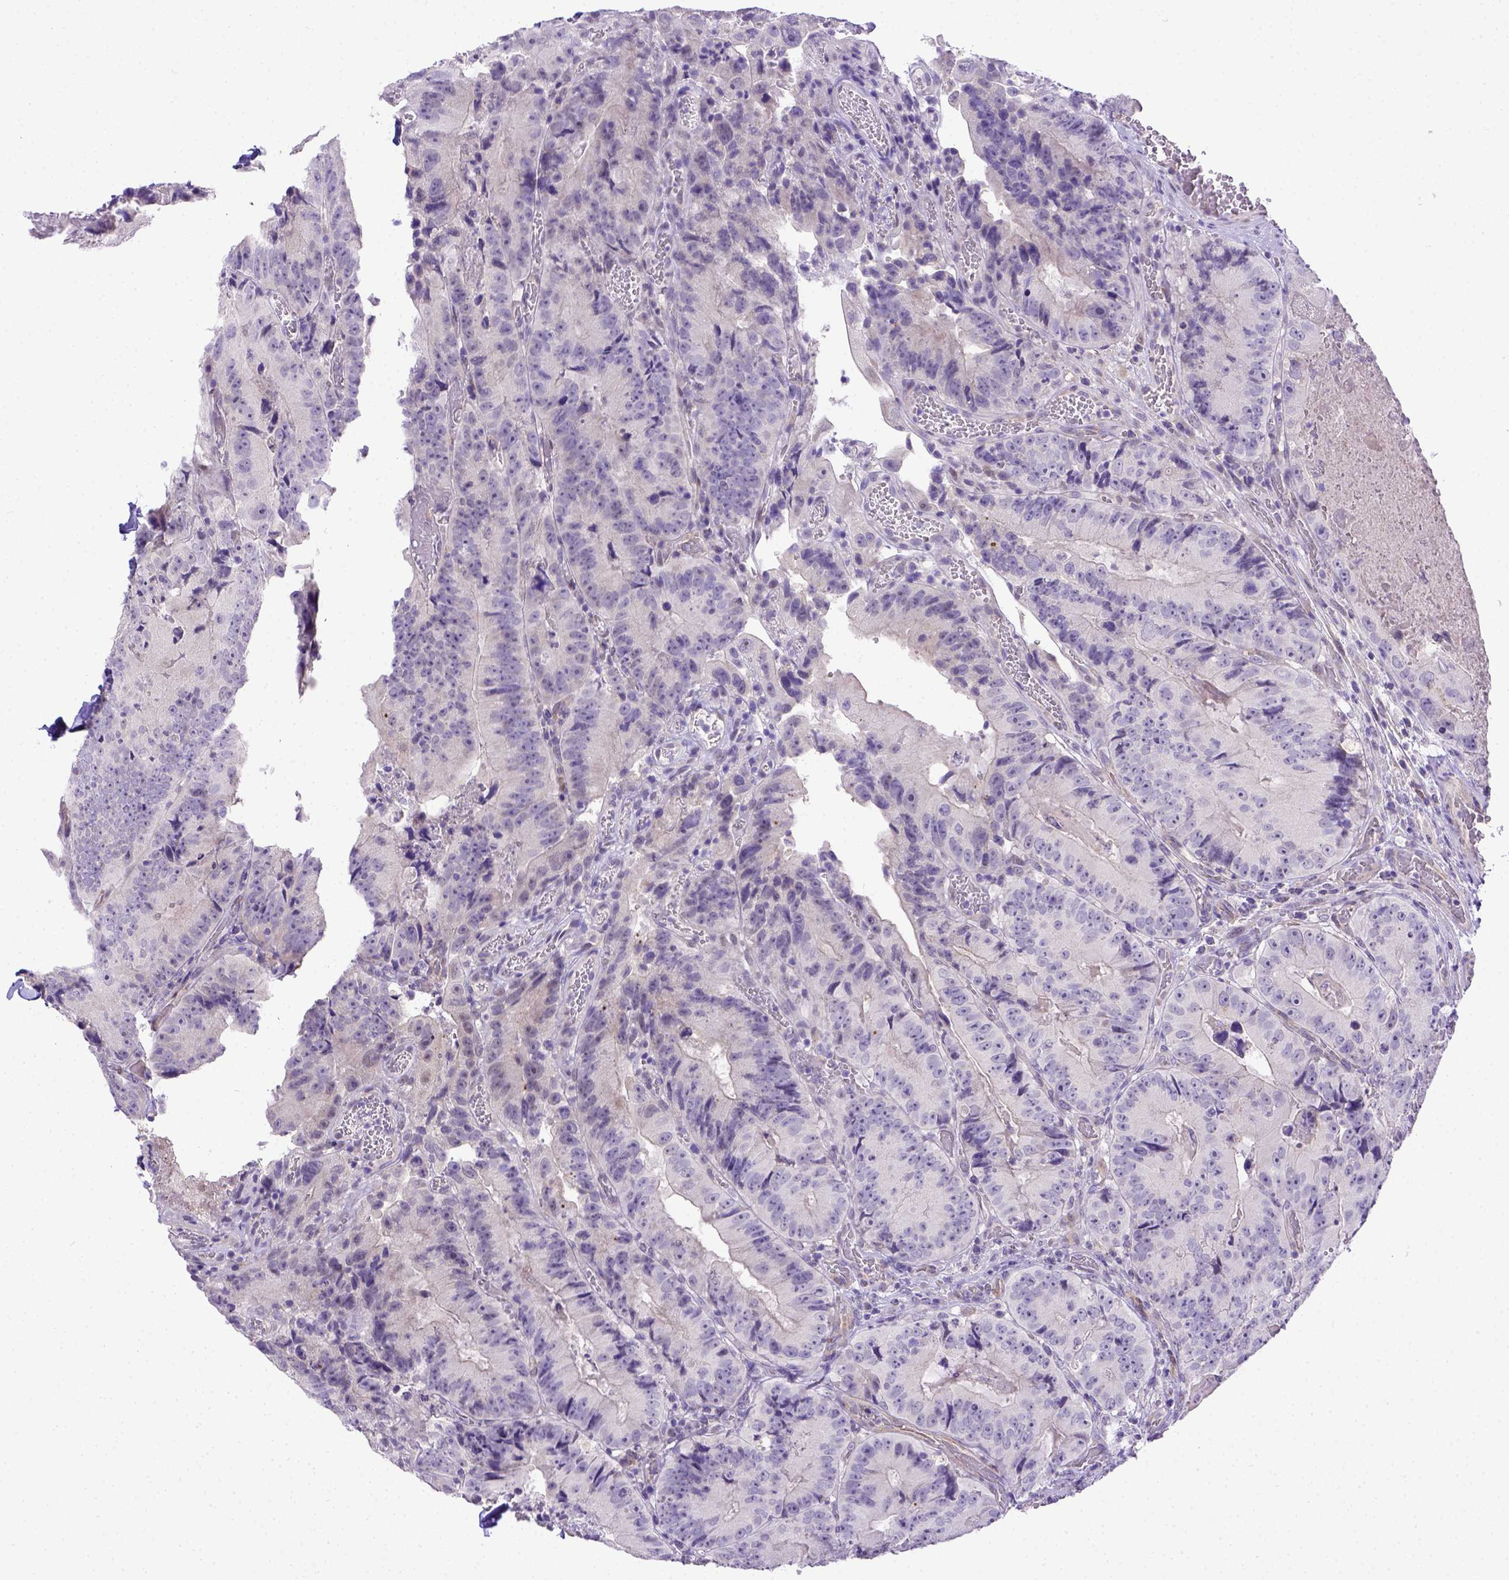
{"staining": {"intensity": "negative", "quantity": "none", "location": "none"}, "tissue": "colorectal cancer", "cell_type": "Tumor cells", "image_type": "cancer", "snomed": [{"axis": "morphology", "description": "Adenocarcinoma, NOS"}, {"axis": "topography", "description": "Colon"}], "caption": "Histopathology image shows no protein positivity in tumor cells of colorectal cancer tissue.", "gene": "BTN1A1", "patient": {"sex": "female", "age": 86}}